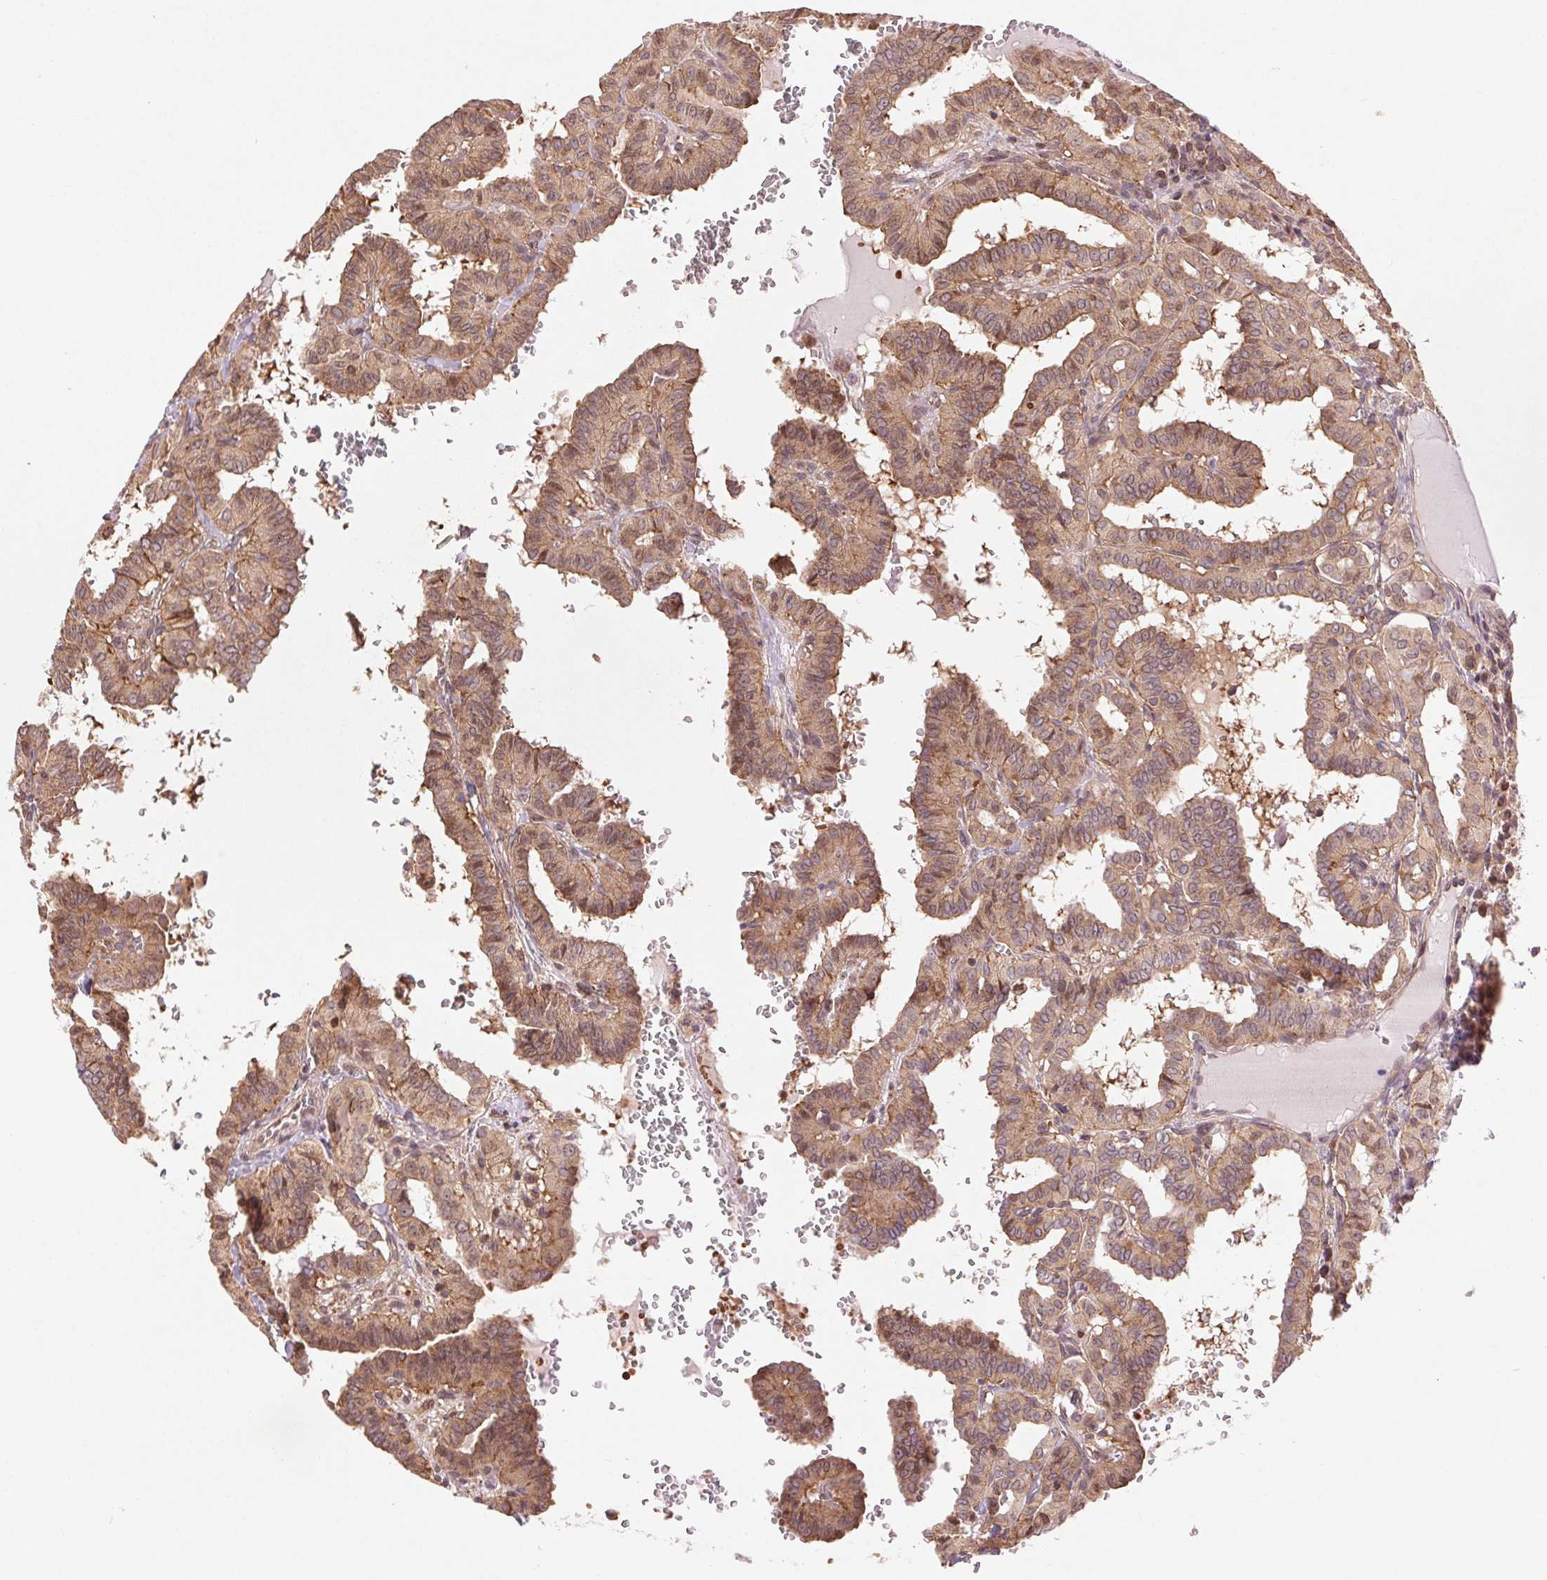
{"staining": {"intensity": "moderate", "quantity": ">75%", "location": "cytoplasmic/membranous"}, "tissue": "thyroid cancer", "cell_type": "Tumor cells", "image_type": "cancer", "snomed": [{"axis": "morphology", "description": "Papillary adenocarcinoma, NOS"}, {"axis": "topography", "description": "Thyroid gland"}], "caption": "Thyroid cancer stained for a protein (brown) reveals moderate cytoplasmic/membranous positive positivity in approximately >75% of tumor cells.", "gene": "BTF3L4", "patient": {"sex": "female", "age": 21}}